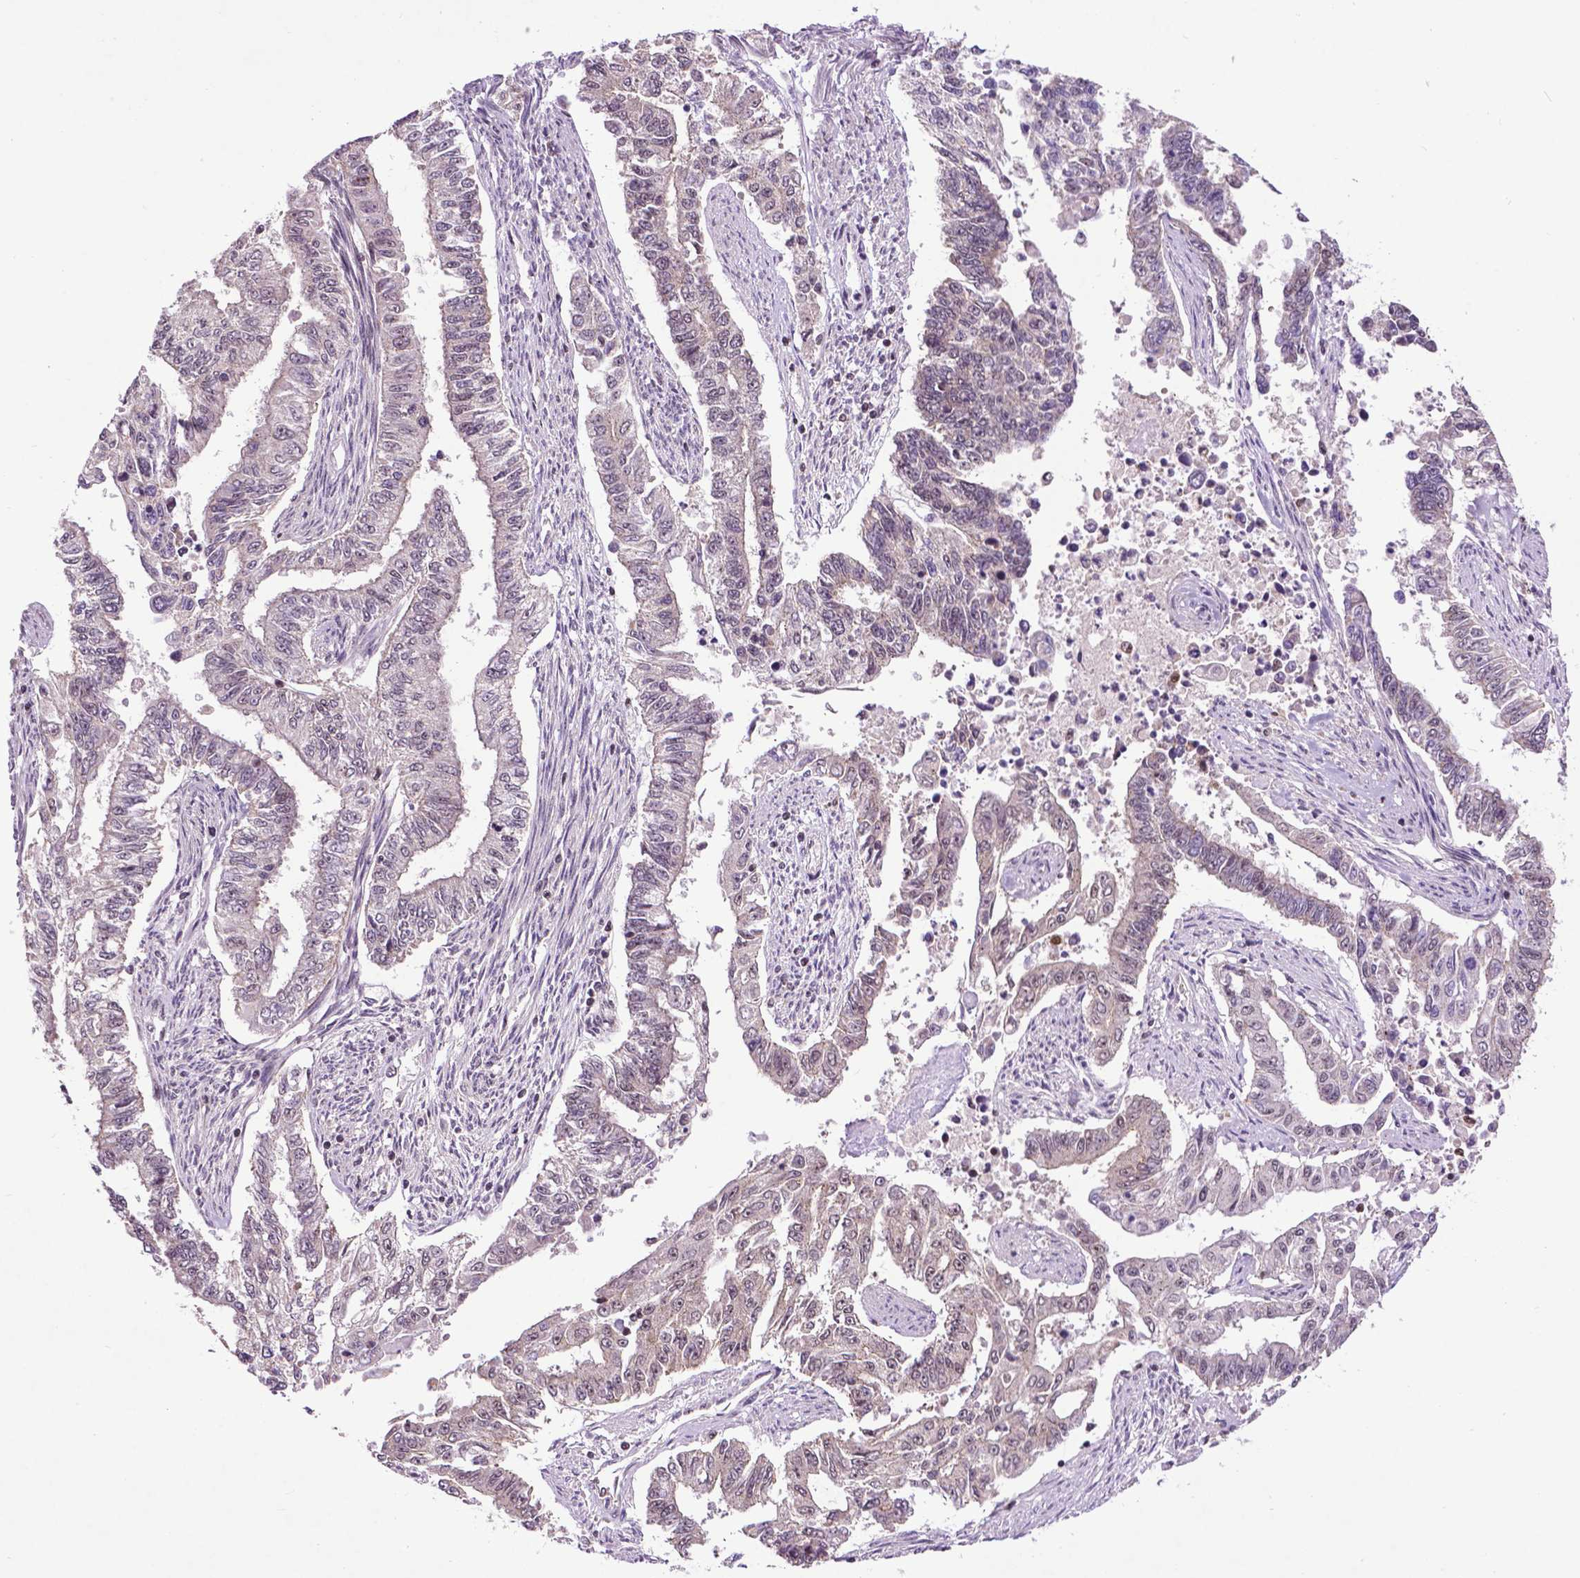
{"staining": {"intensity": "weak", "quantity": "<25%", "location": "nuclear"}, "tissue": "endometrial cancer", "cell_type": "Tumor cells", "image_type": "cancer", "snomed": [{"axis": "morphology", "description": "Adenocarcinoma, NOS"}, {"axis": "topography", "description": "Uterus"}], "caption": "DAB immunohistochemical staining of human endometrial cancer (adenocarcinoma) reveals no significant expression in tumor cells.", "gene": "EAF1", "patient": {"sex": "female", "age": 59}}